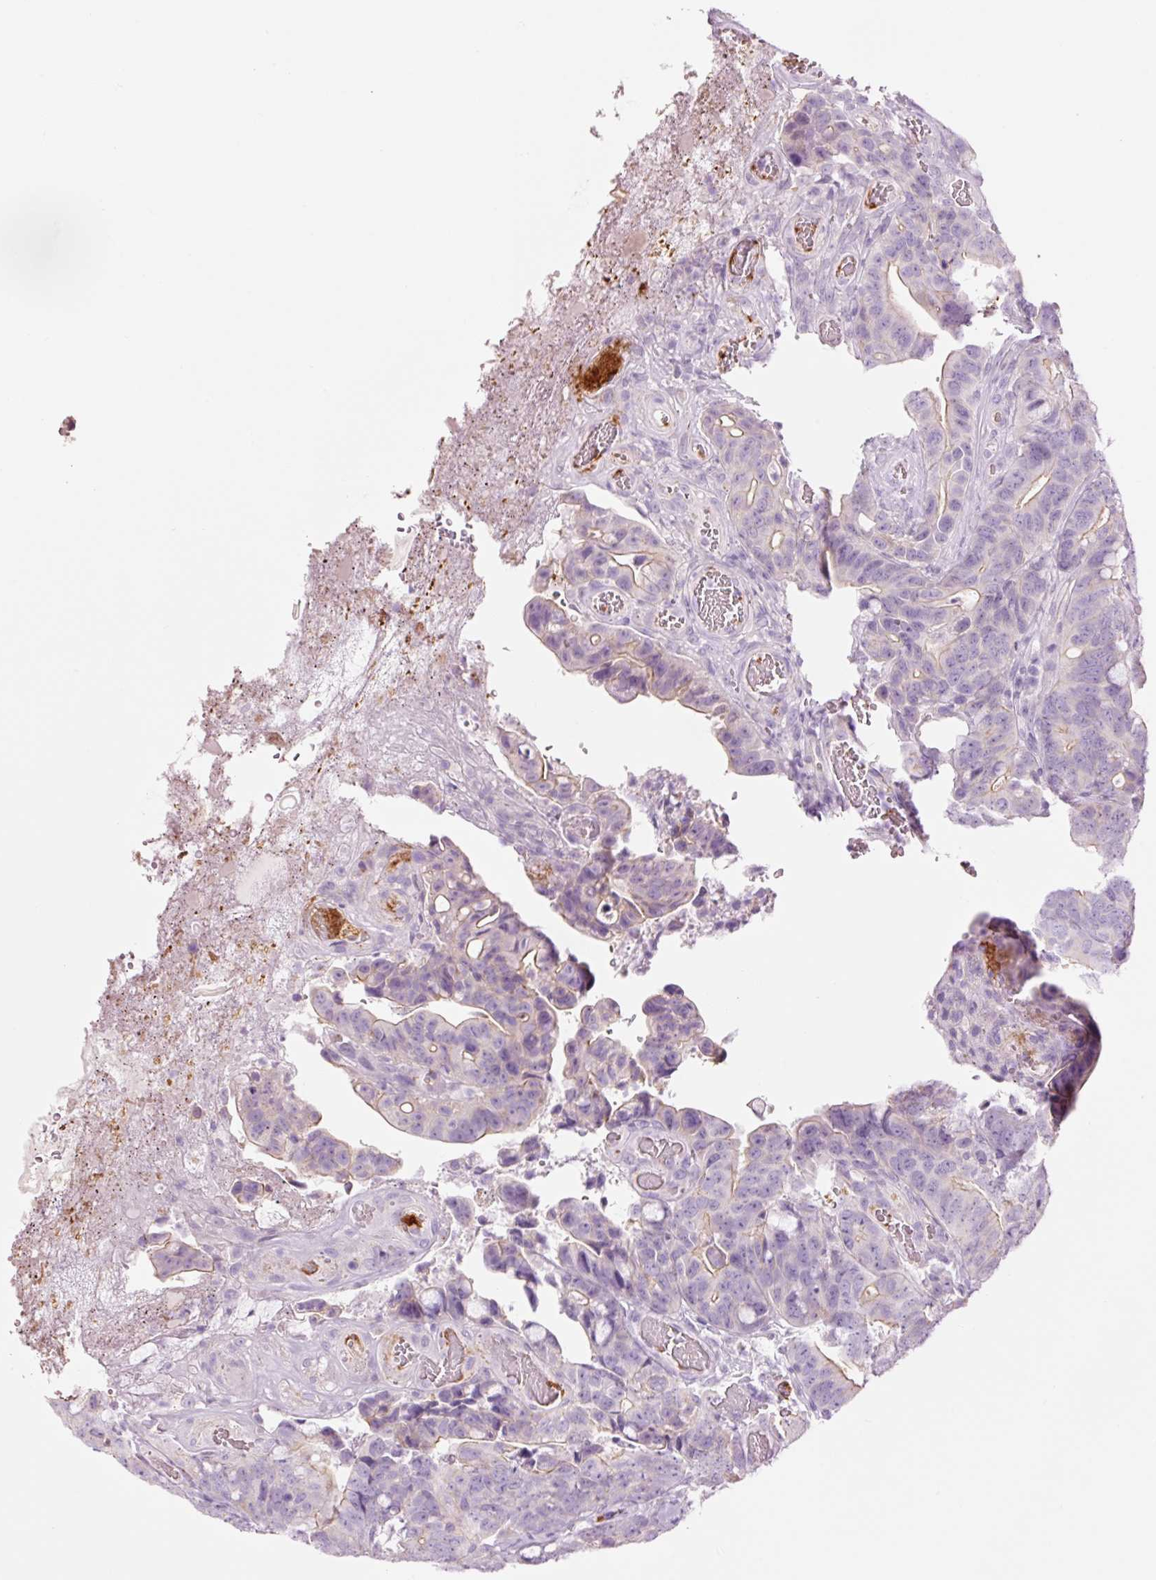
{"staining": {"intensity": "weak", "quantity": "<25%", "location": "cytoplasmic/membranous"}, "tissue": "colorectal cancer", "cell_type": "Tumor cells", "image_type": "cancer", "snomed": [{"axis": "morphology", "description": "Adenocarcinoma, NOS"}, {"axis": "topography", "description": "Colon"}], "caption": "Micrograph shows no protein expression in tumor cells of adenocarcinoma (colorectal) tissue.", "gene": "HSPA4L", "patient": {"sex": "female", "age": 82}}